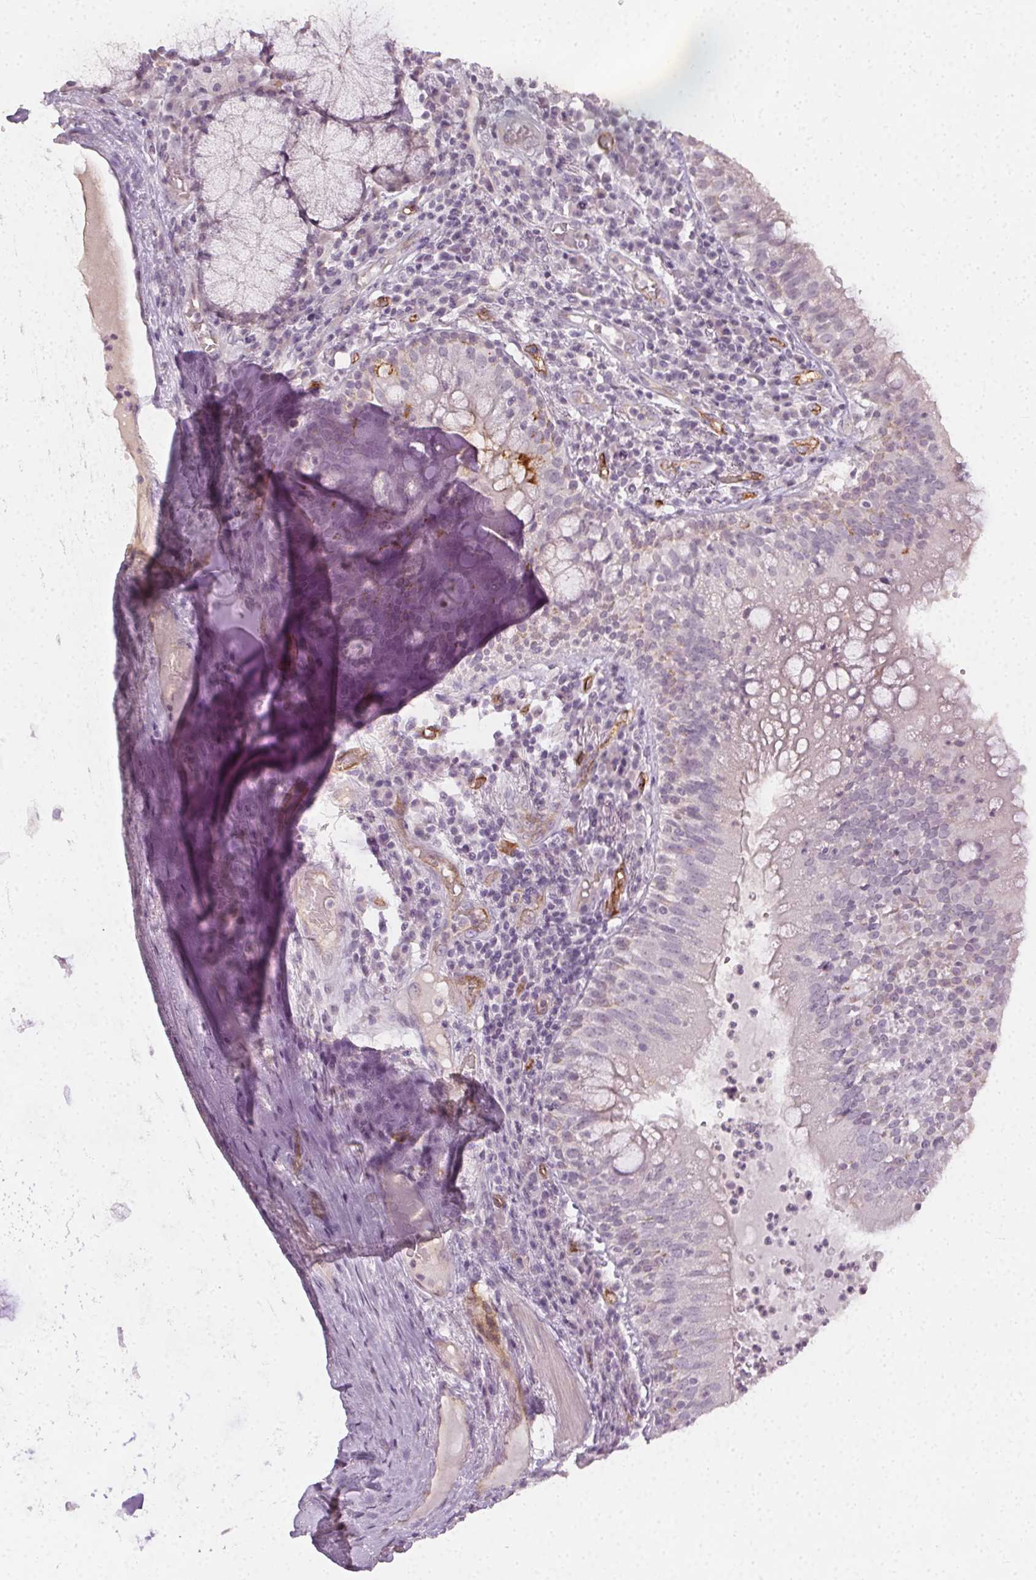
{"staining": {"intensity": "negative", "quantity": "none", "location": "none"}, "tissue": "bronchus", "cell_type": "Respiratory epithelial cells", "image_type": "normal", "snomed": [{"axis": "morphology", "description": "Normal tissue, NOS"}, {"axis": "topography", "description": "Cartilage tissue"}, {"axis": "topography", "description": "Bronchus"}], "caption": "The immunohistochemistry (IHC) photomicrograph has no significant expression in respiratory epithelial cells of bronchus. (Stains: DAB immunohistochemistry (IHC) with hematoxylin counter stain, Microscopy: brightfield microscopy at high magnification).", "gene": "PODXL", "patient": {"sex": "male", "age": 56}}